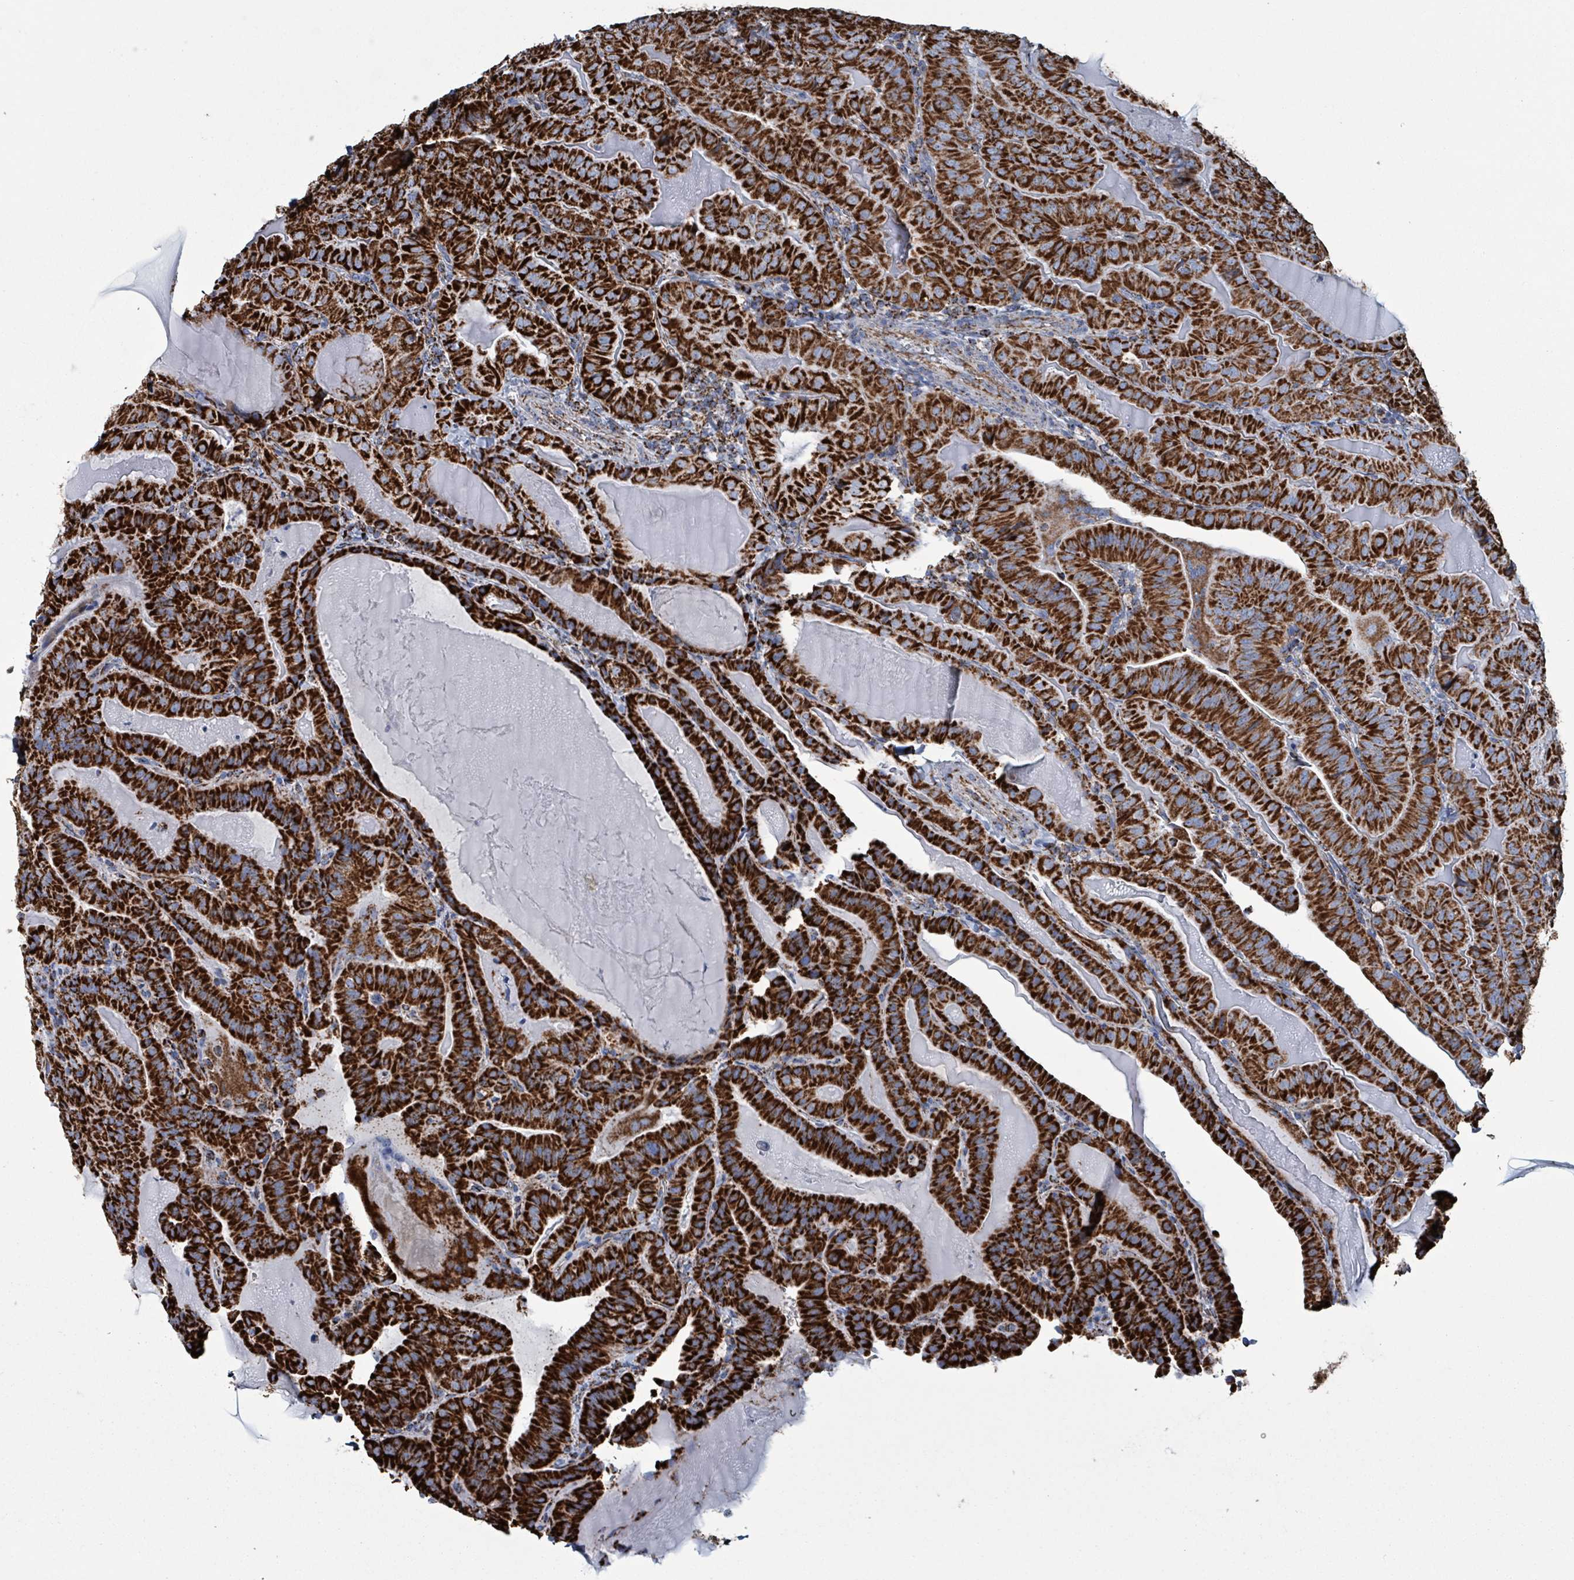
{"staining": {"intensity": "strong", "quantity": ">75%", "location": "cytoplasmic/membranous"}, "tissue": "thyroid cancer", "cell_type": "Tumor cells", "image_type": "cancer", "snomed": [{"axis": "morphology", "description": "Papillary adenocarcinoma, NOS"}, {"axis": "topography", "description": "Thyroid gland"}], "caption": "A photomicrograph showing strong cytoplasmic/membranous staining in about >75% of tumor cells in thyroid papillary adenocarcinoma, as visualized by brown immunohistochemical staining.", "gene": "IDH3B", "patient": {"sex": "female", "age": 68}}